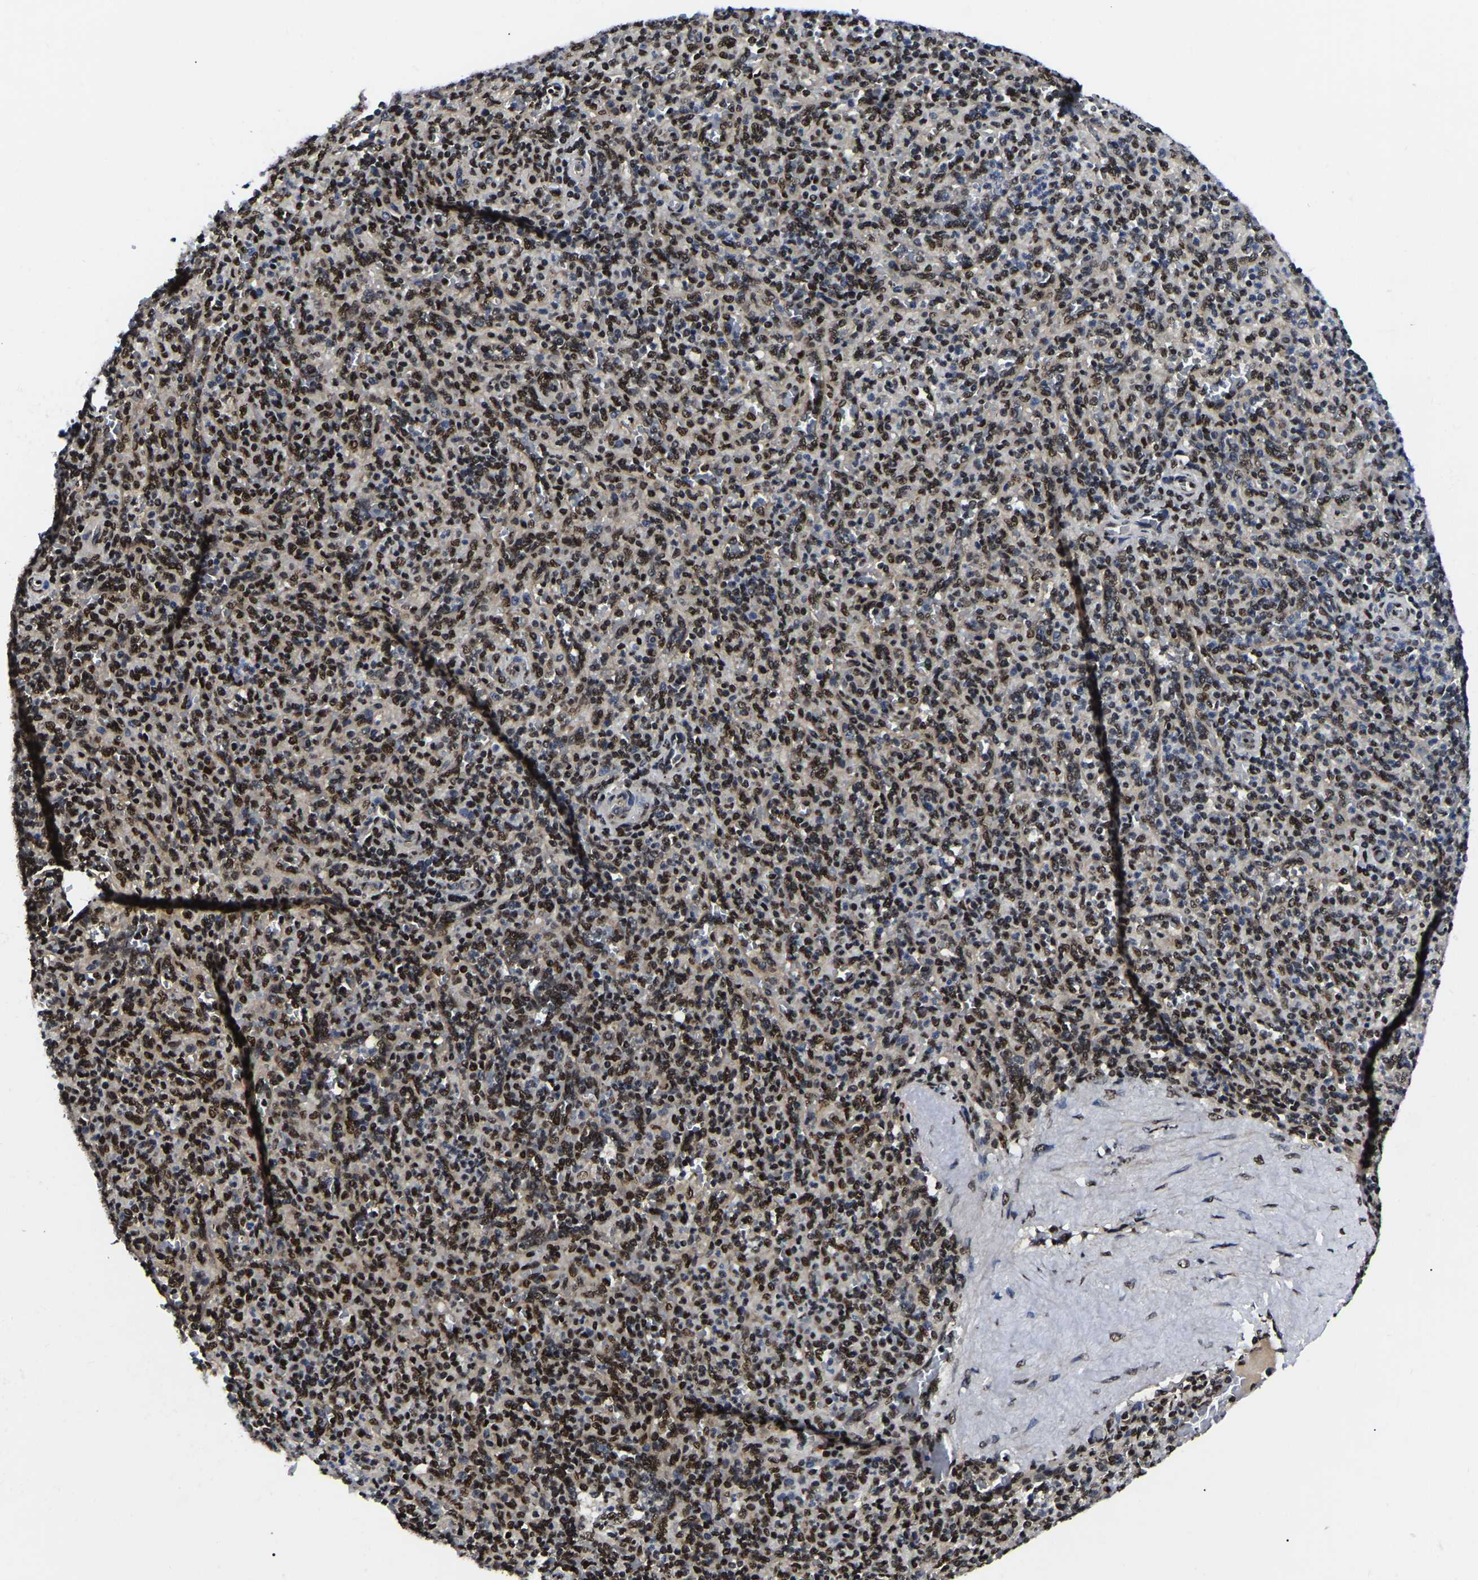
{"staining": {"intensity": "strong", "quantity": "25%-75%", "location": "nuclear"}, "tissue": "spleen", "cell_type": "Cells in red pulp", "image_type": "normal", "snomed": [{"axis": "morphology", "description": "Normal tissue, NOS"}, {"axis": "topography", "description": "Spleen"}], "caption": "The histopathology image displays immunohistochemical staining of benign spleen. There is strong nuclear staining is appreciated in about 25%-75% of cells in red pulp.", "gene": "TRIM35", "patient": {"sex": "male", "age": 36}}